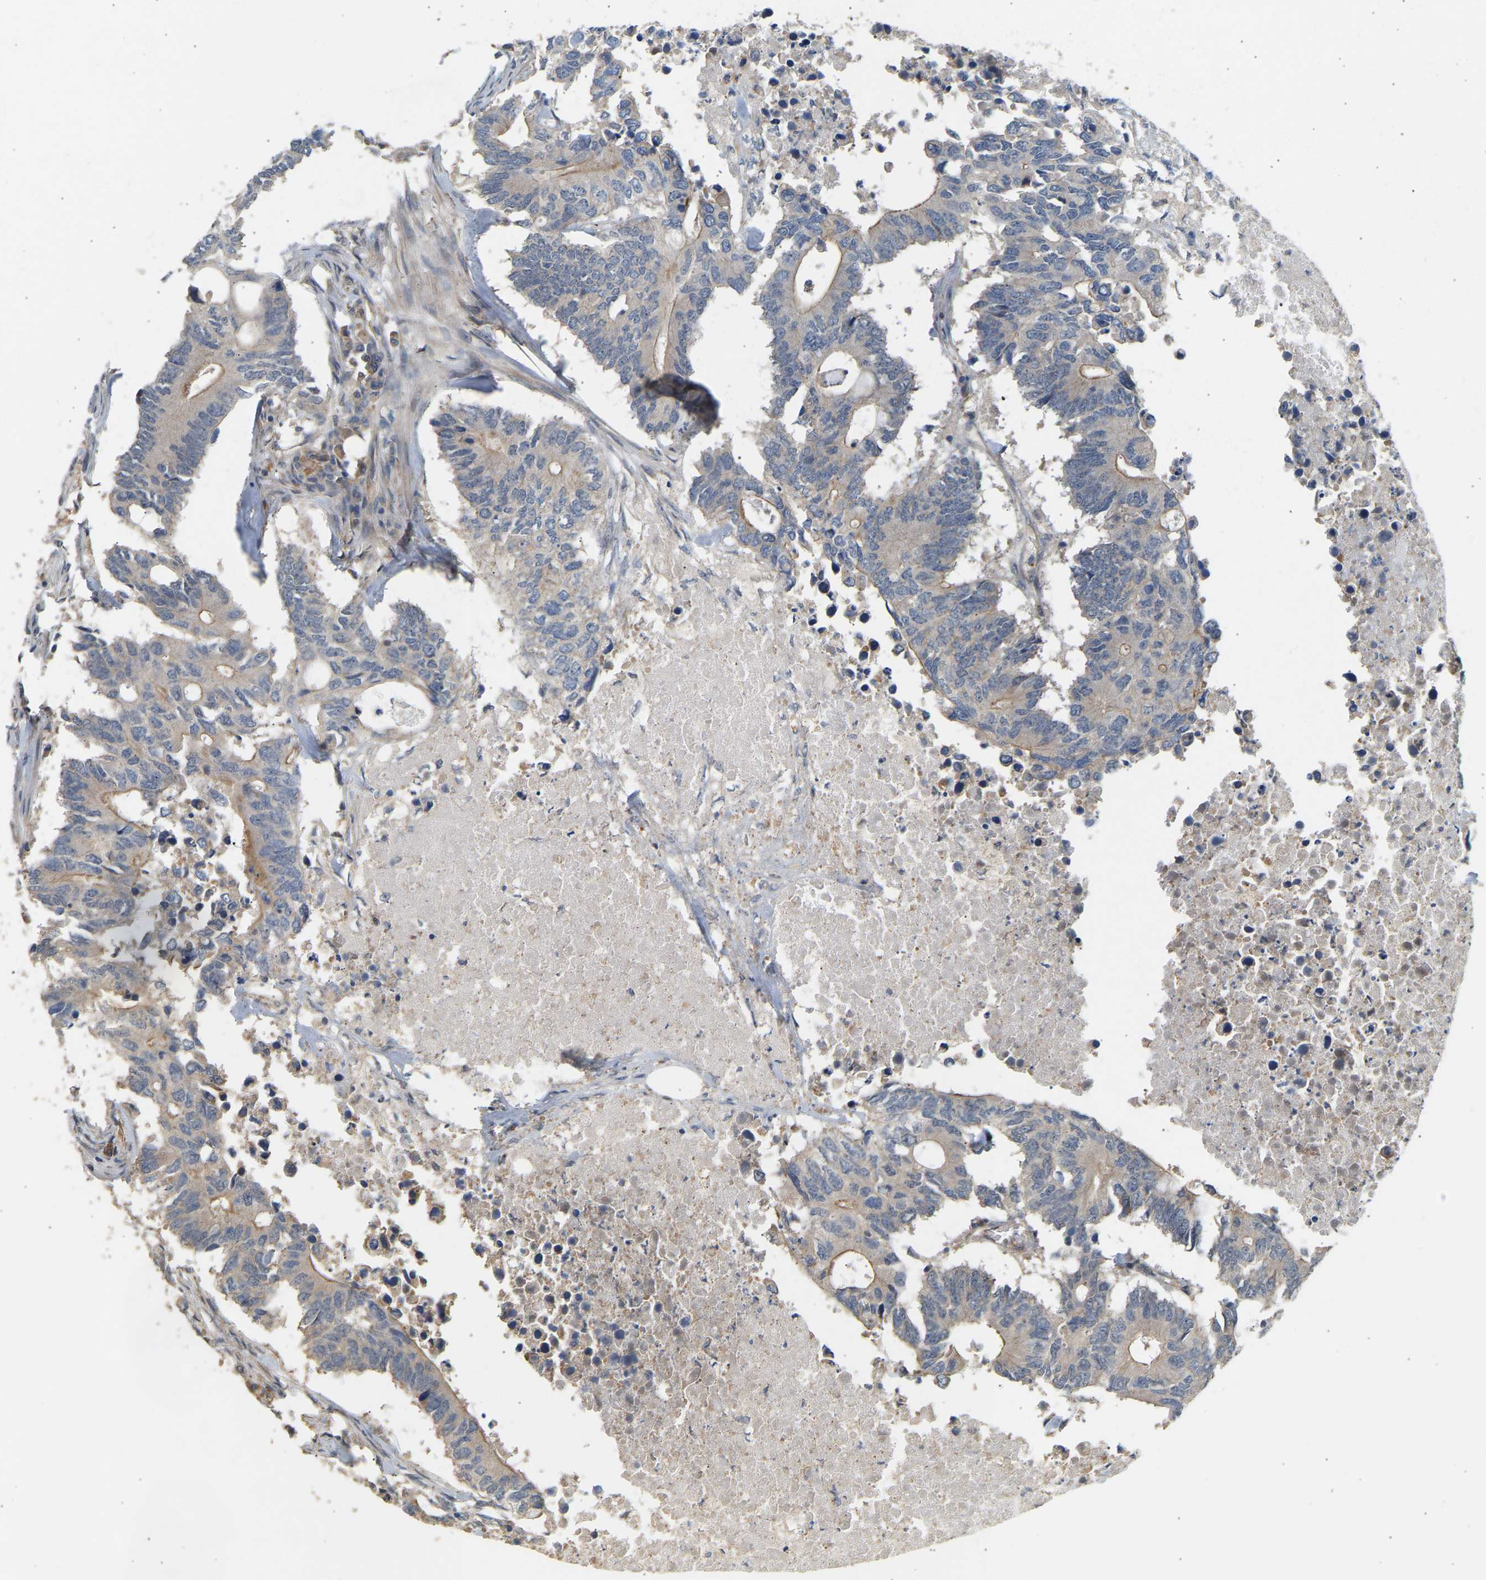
{"staining": {"intensity": "moderate", "quantity": "<25%", "location": "cytoplasmic/membranous"}, "tissue": "colorectal cancer", "cell_type": "Tumor cells", "image_type": "cancer", "snomed": [{"axis": "morphology", "description": "Adenocarcinoma, NOS"}, {"axis": "topography", "description": "Colon"}], "caption": "Protein expression analysis of human colorectal cancer reveals moderate cytoplasmic/membranous positivity in about <25% of tumor cells.", "gene": "RGL1", "patient": {"sex": "male", "age": 71}}